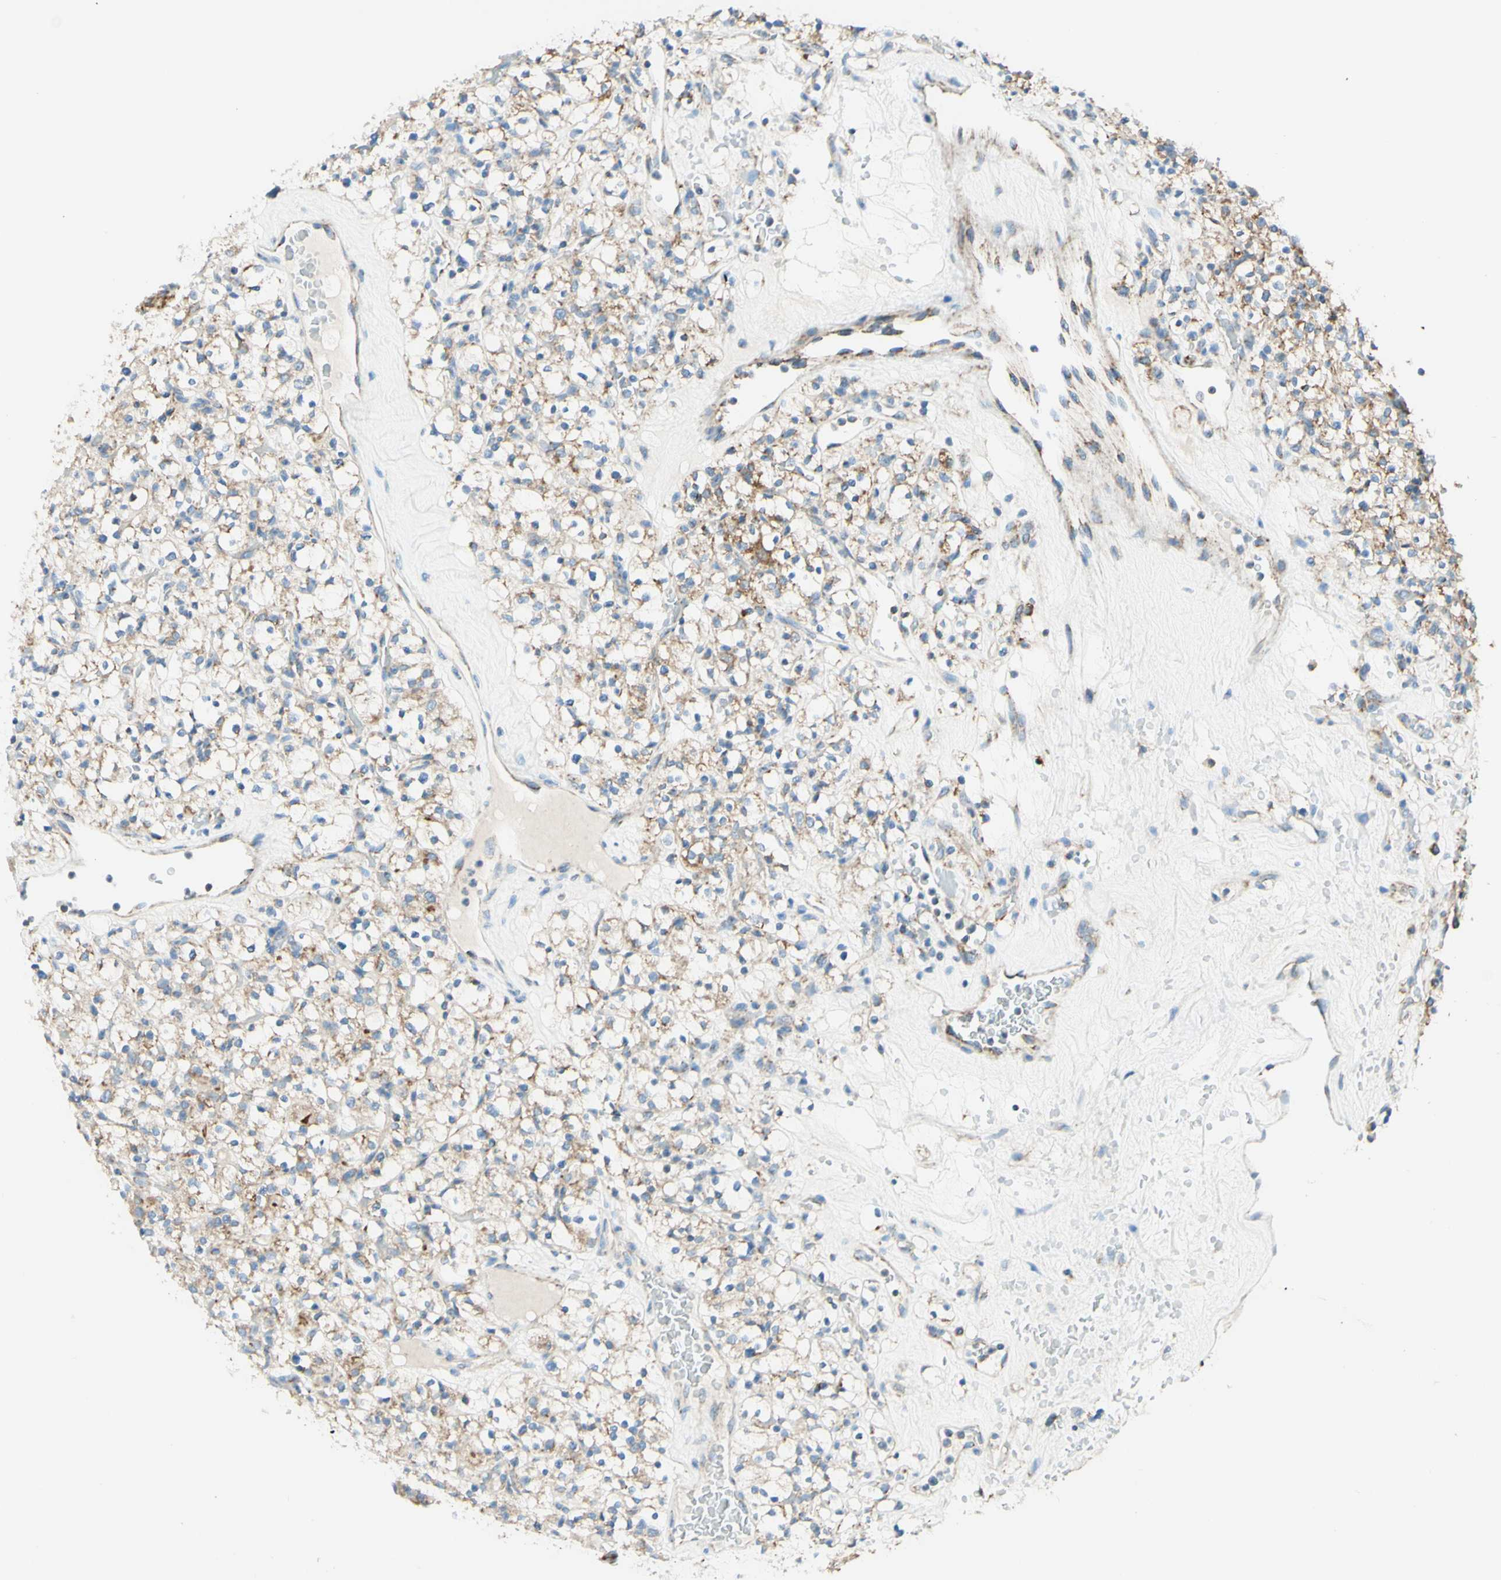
{"staining": {"intensity": "weak", "quantity": ">75%", "location": "cytoplasmic/membranous"}, "tissue": "renal cancer", "cell_type": "Tumor cells", "image_type": "cancer", "snomed": [{"axis": "morphology", "description": "Normal tissue, NOS"}, {"axis": "morphology", "description": "Adenocarcinoma, NOS"}, {"axis": "topography", "description": "Kidney"}], "caption": "Renal cancer (adenocarcinoma) was stained to show a protein in brown. There is low levels of weak cytoplasmic/membranous positivity in approximately >75% of tumor cells.", "gene": "ARMC10", "patient": {"sex": "female", "age": 72}}